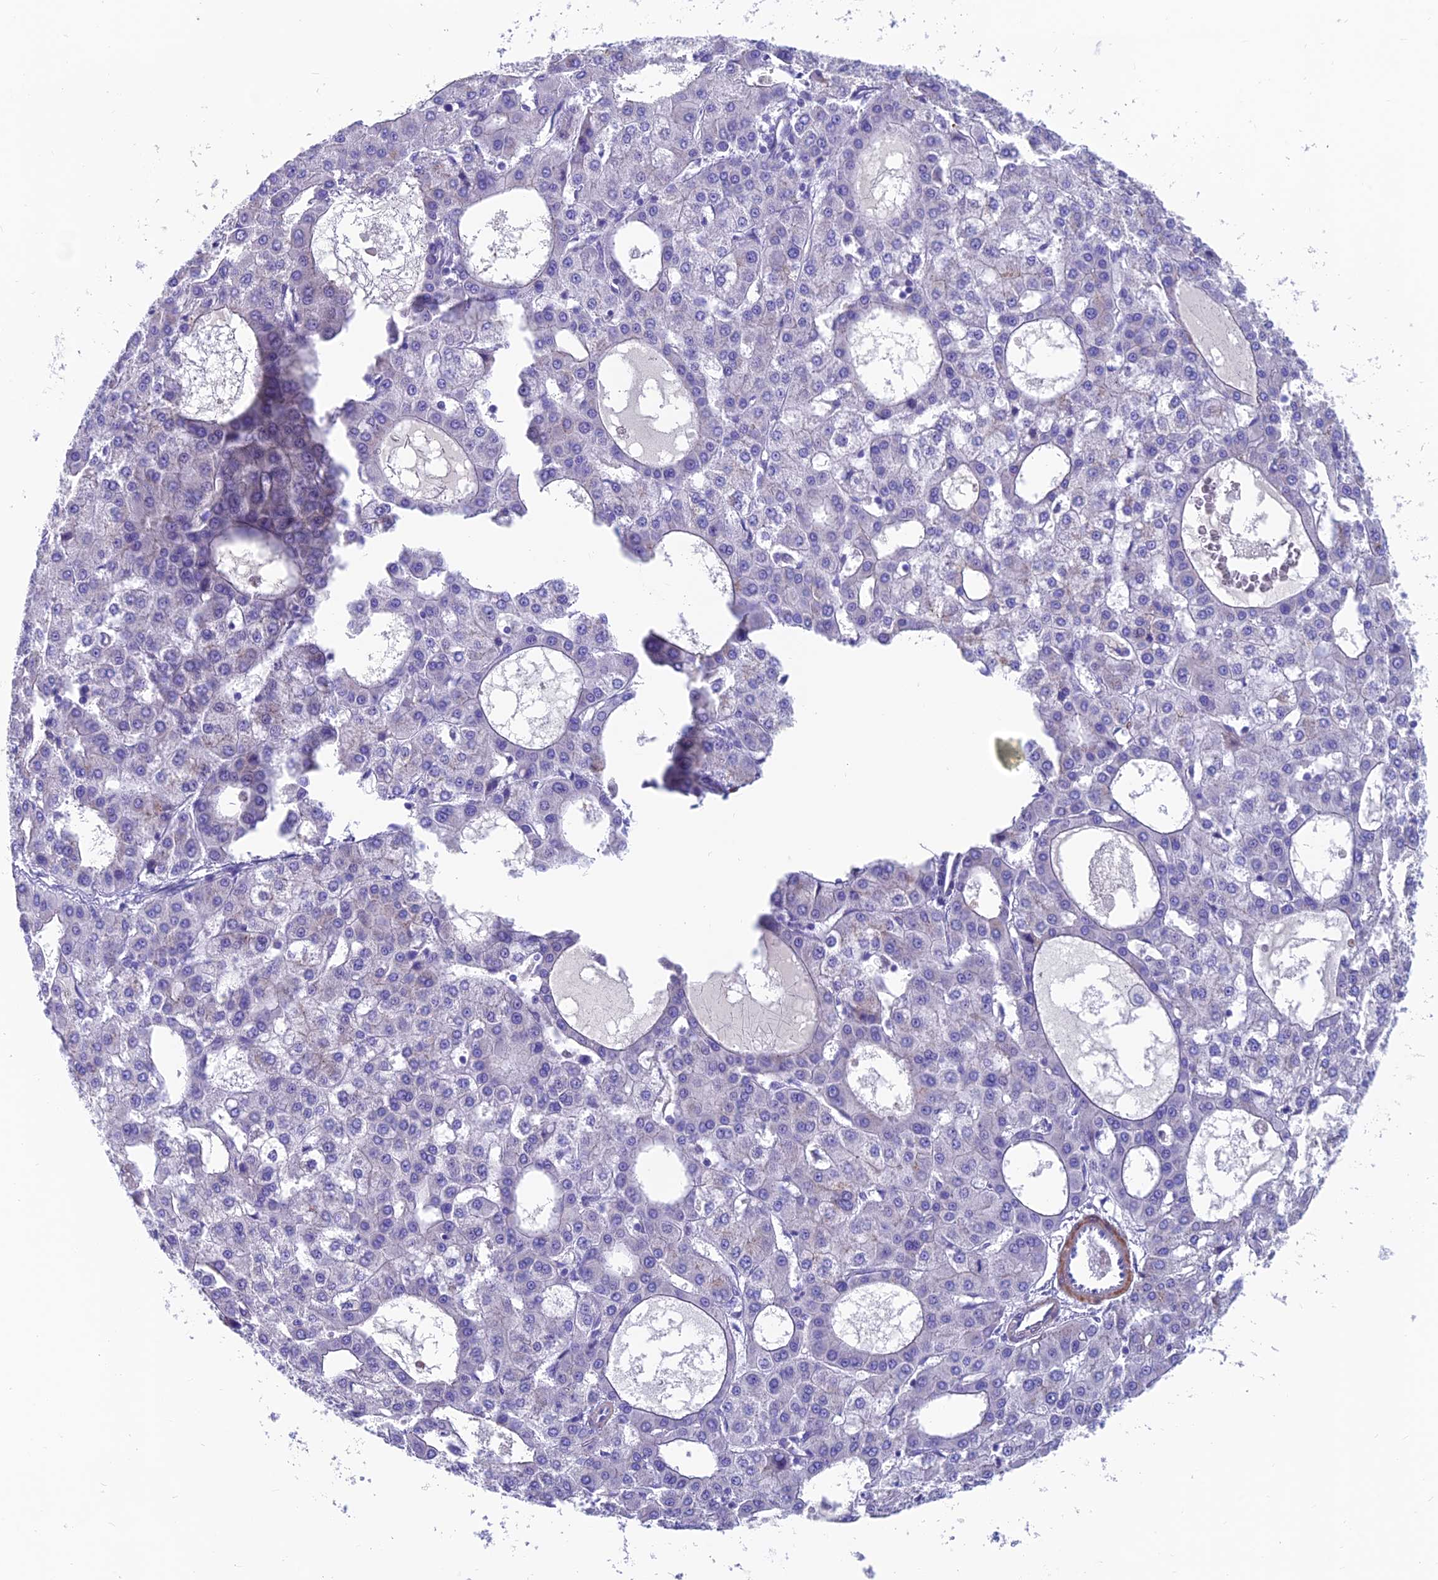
{"staining": {"intensity": "negative", "quantity": "none", "location": "none"}, "tissue": "liver cancer", "cell_type": "Tumor cells", "image_type": "cancer", "snomed": [{"axis": "morphology", "description": "Carcinoma, Hepatocellular, NOS"}, {"axis": "topography", "description": "Liver"}], "caption": "DAB immunohistochemical staining of hepatocellular carcinoma (liver) displays no significant positivity in tumor cells.", "gene": "GNG11", "patient": {"sex": "male", "age": 47}}